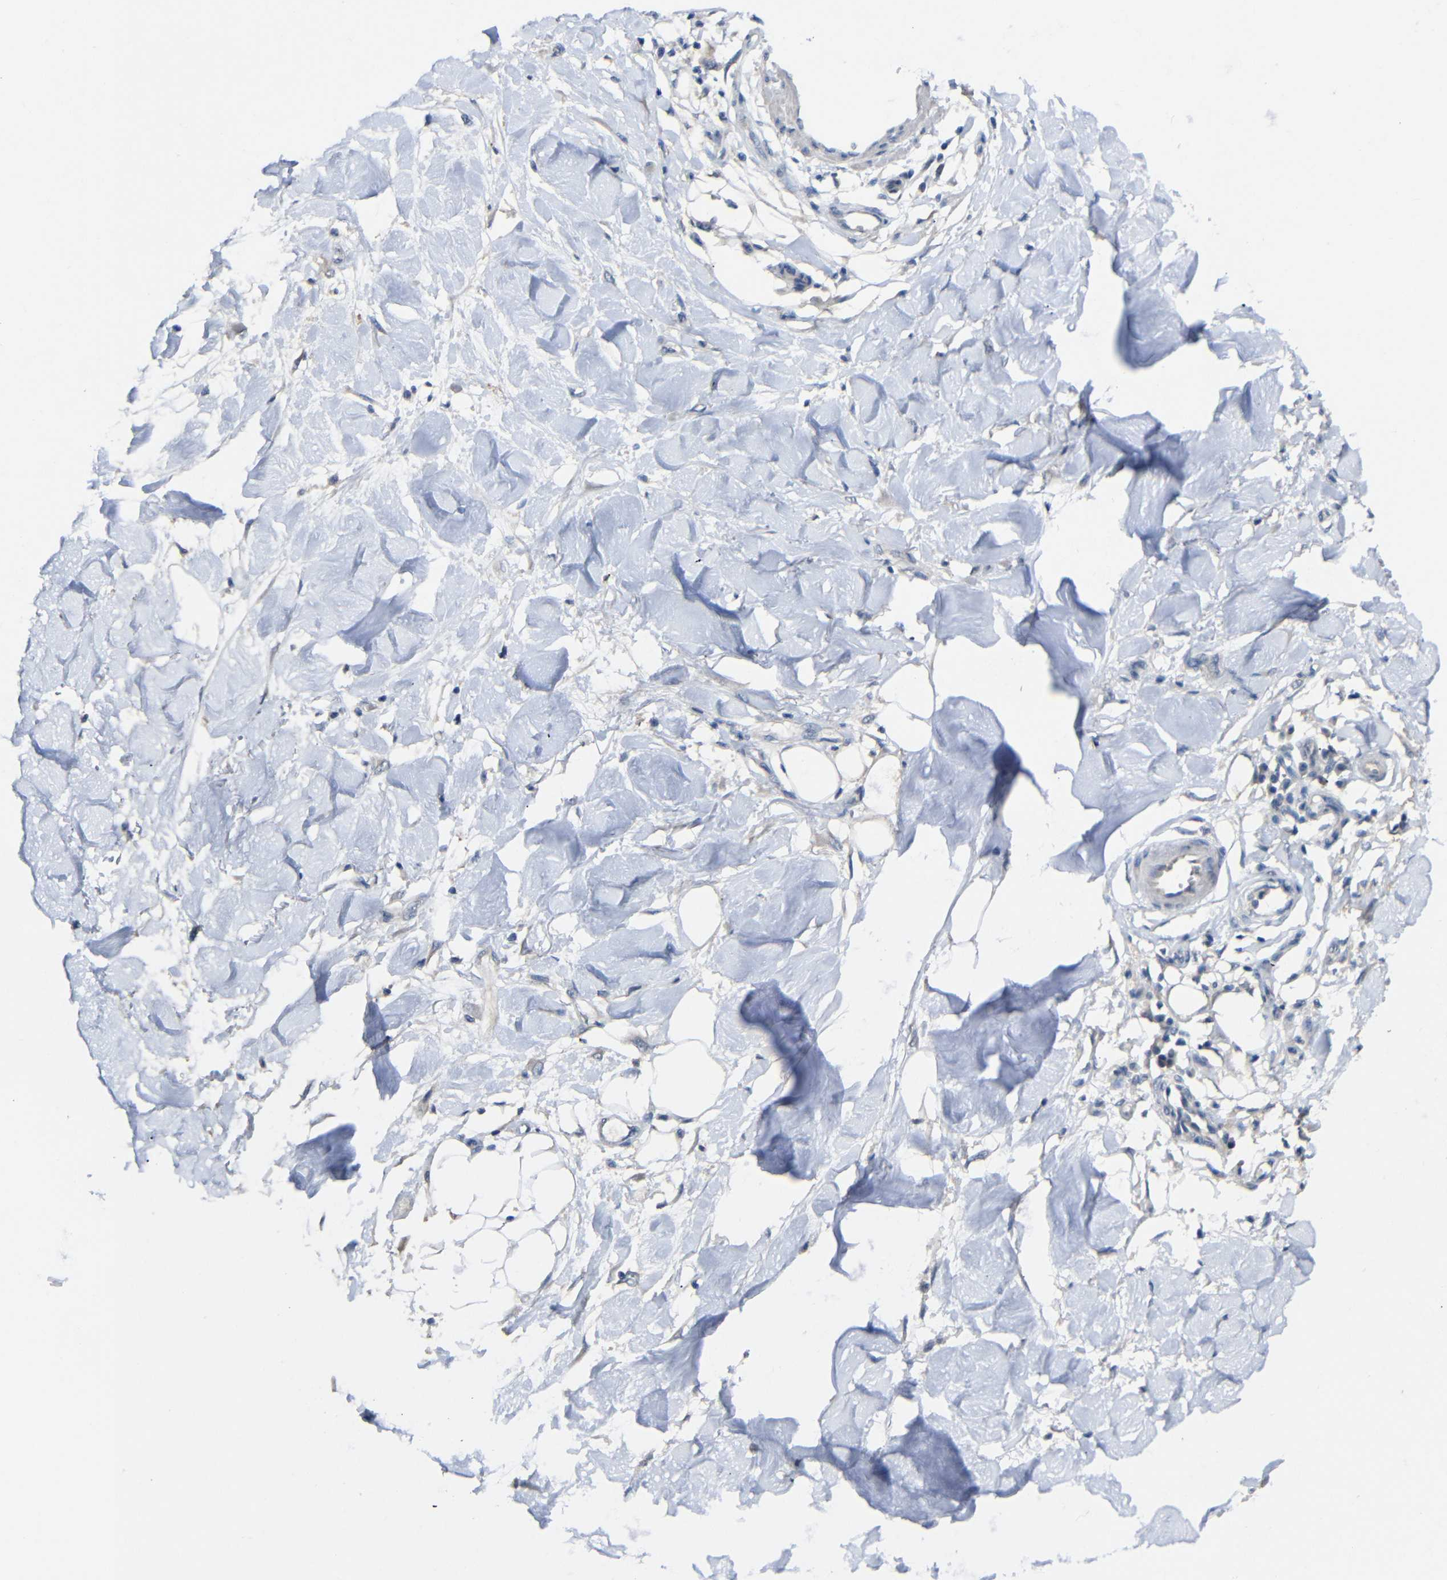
{"staining": {"intensity": "negative", "quantity": "none", "location": "none"}, "tissue": "adipose tissue", "cell_type": "Adipocytes", "image_type": "normal", "snomed": [{"axis": "morphology", "description": "Normal tissue, NOS"}, {"axis": "morphology", "description": "Squamous cell carcinoma, NOS"}, {"axis": "topography", "description": "Skin"}, {"axis": "topography", "description": "Peripheral nerve tissue"}], "caption": "Immunohistochemistry of normal adipose tissue exhibits no expression in adipocytes.", "gene": "HNF1A", "patient": {"sex": "male", "age": 83}}